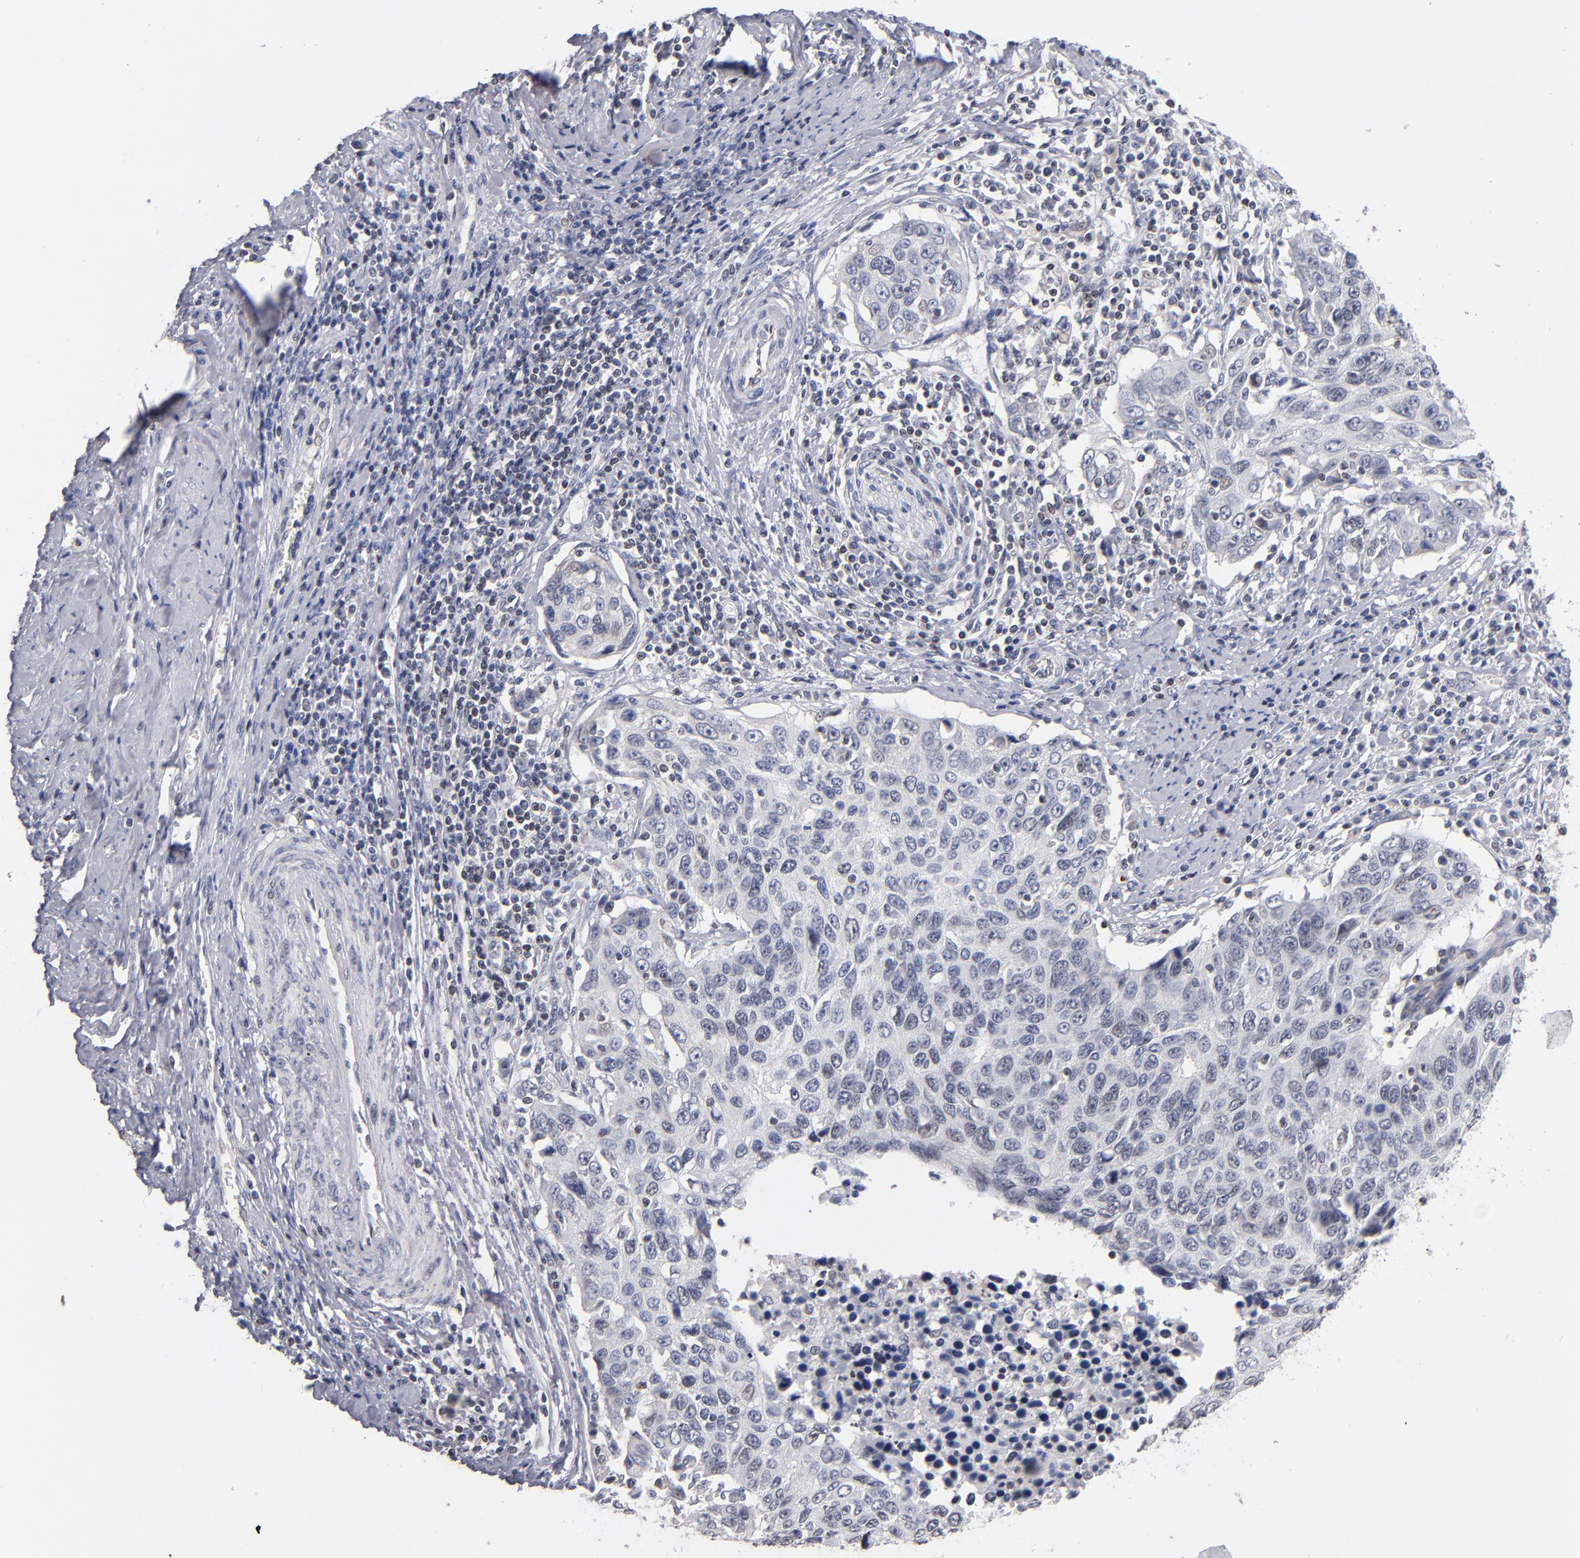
{"staining": {"intensity": "weak", "quantity": "<25%", "location": "nuclear"}, "tissue": "cervical cancer", "cell_type": "Tumor cells", "image_type": "cancer", "snomed": [{"axis": "morphology", "description": "Squamous cell carcinoma, NOS"}, {"axis": "topography", "description": "Cervix"}], "caption": "IHC photomicrograph of cervical cancer (squamous cell carcinoma) stained for a protein (brown), which displays no expression in tumor cells. (Brightfield microscopy of DAB IHC at high magnification).", "gene": "ODF2", "patient": {"sex": "female", "age": 53}}